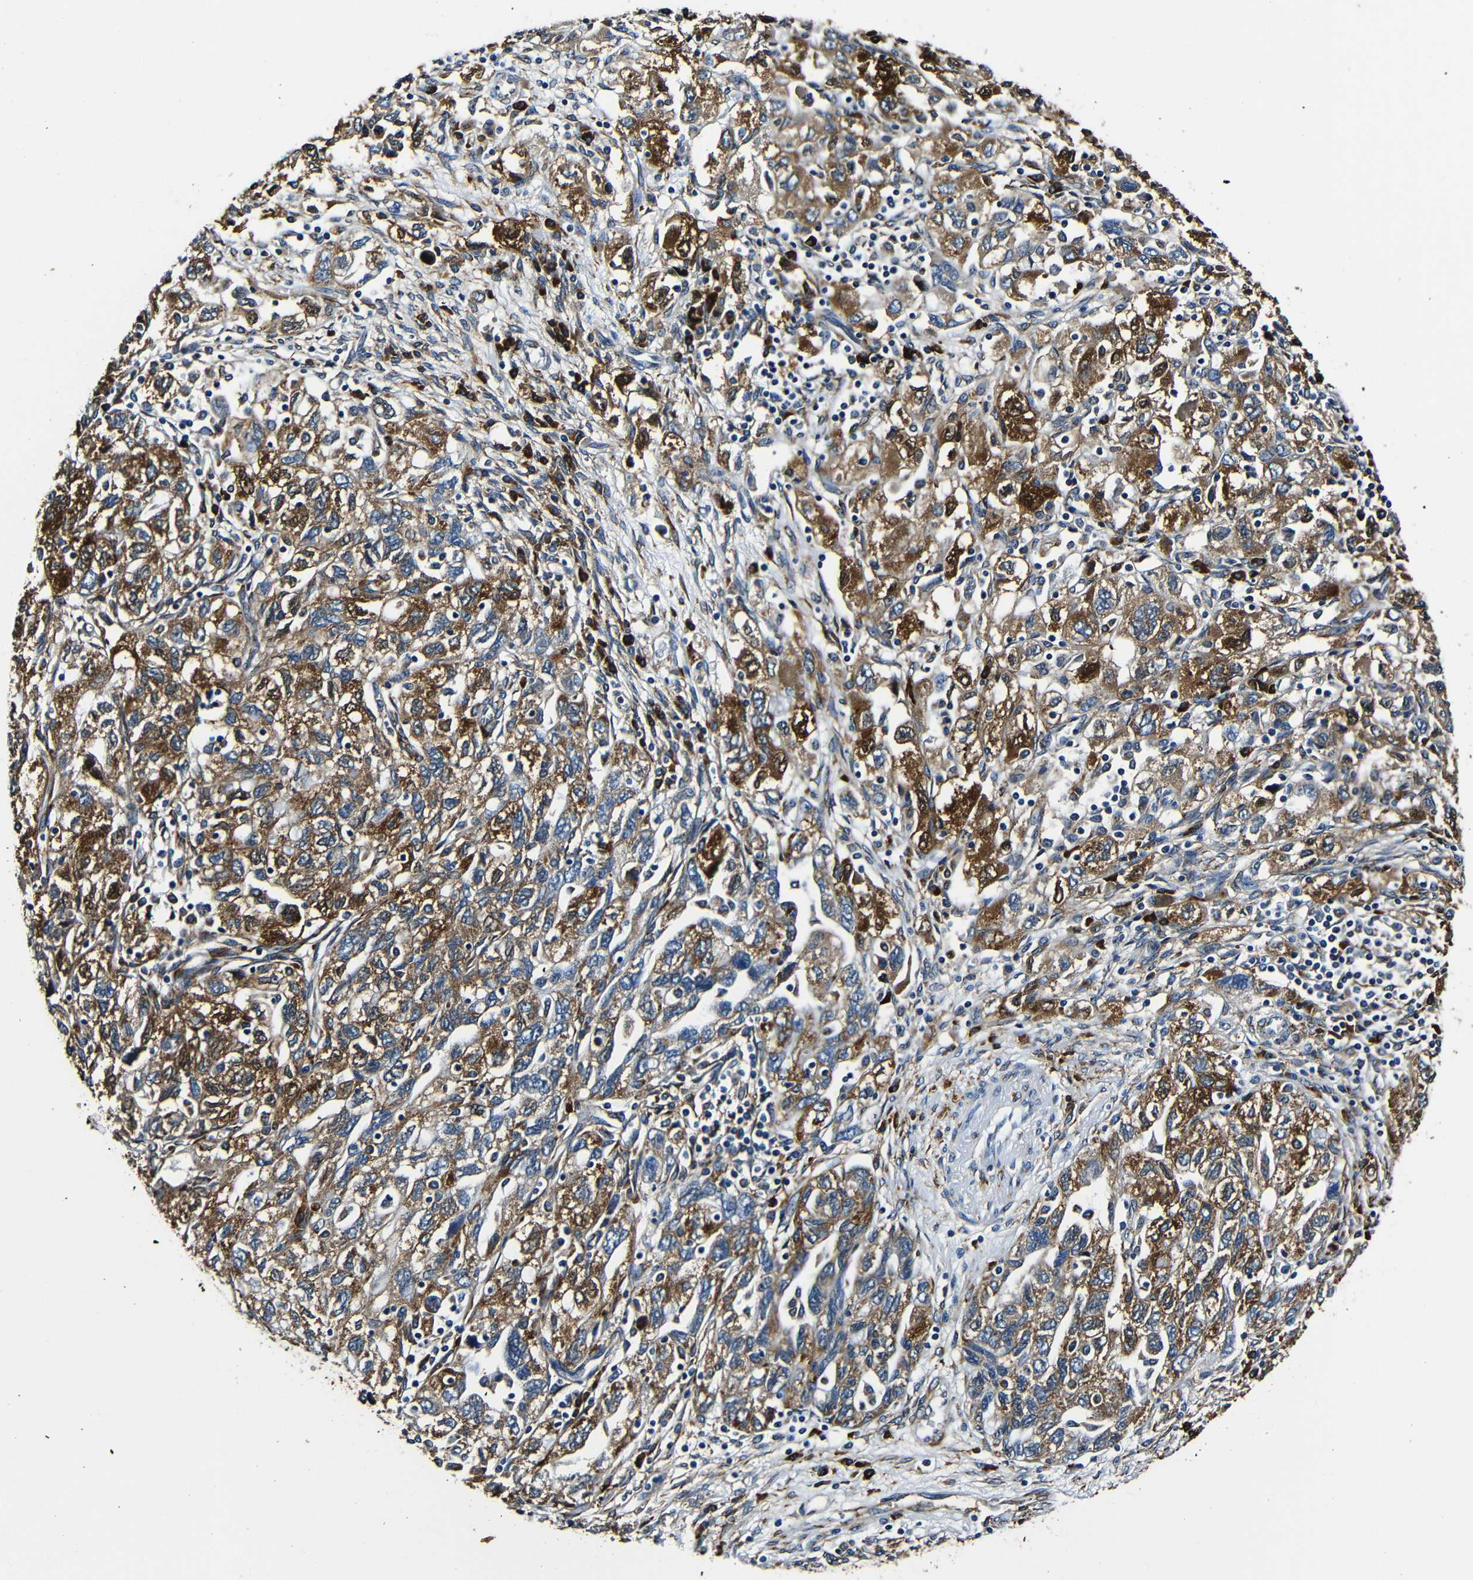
{"staining": {"intensity": "strong", "quantity": ">75%", "location": "cytoplasmic/membranous"}, "tissue": "ovarian cancer", "cell_type": "Tumor cells", "image_type": "cancer", "snomed": [{"axis": "morphology", "description": "Carcinoma, NOS"}, {"axis": "morphology", "description": "Cystadenocarcinoma, serous, NOS"}, {"axis": "topography", "description": "Ovary"}], "caption": "A photomicrograph showing strong cytoplasmic/membranous staining in about >75% of tumor cells in serous cystadenocarcinoma (ovarian), as visualized by brown immunohistochemical staining.", "gene": "RRBP1", "patient": {"sex": "female", "age": 69}}